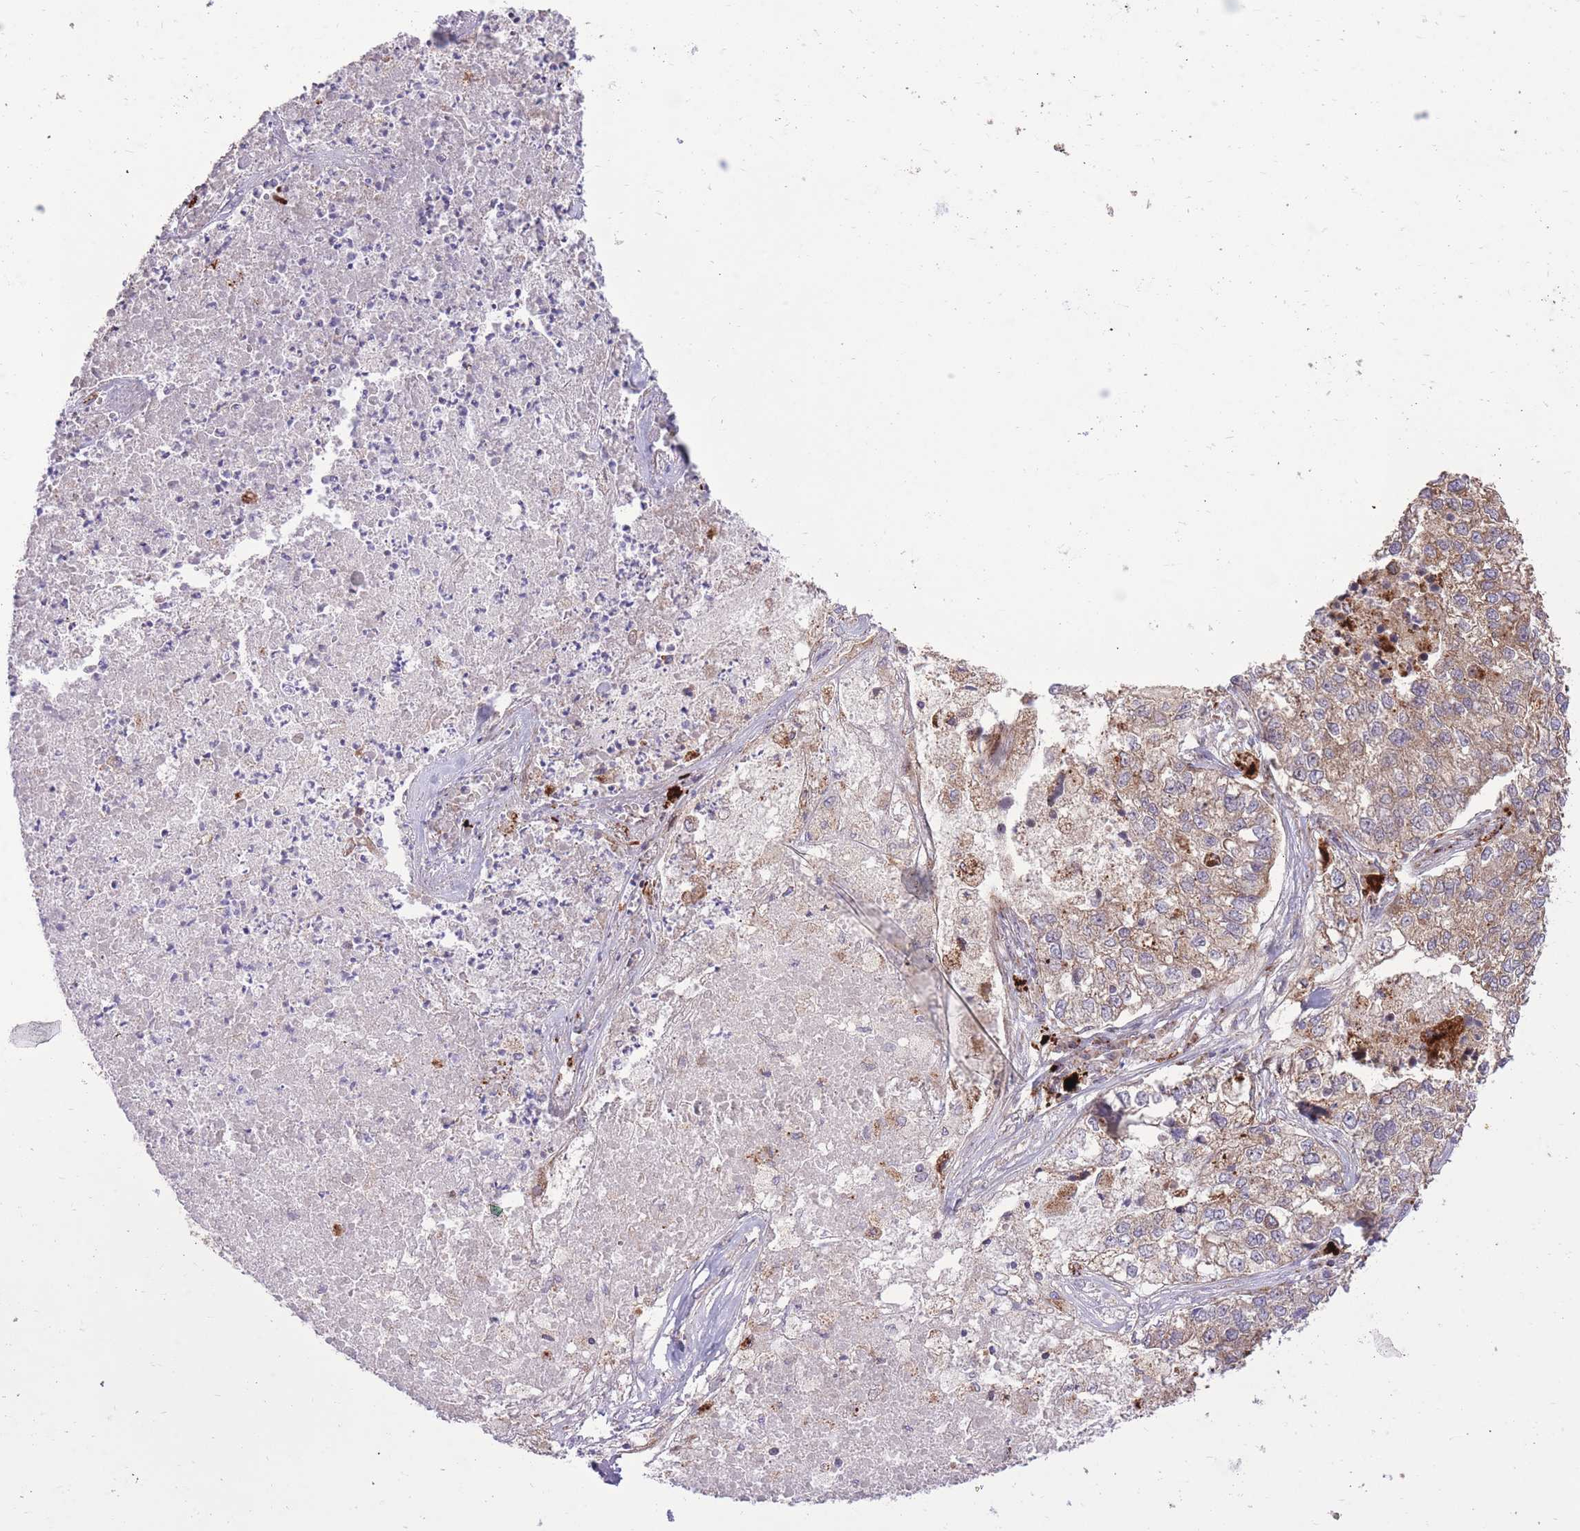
{"staining": {"intensity": "weak", "quantity": "25%-75%", "location": "cytoplasmic/membranous"}, "tissue": "lung cancer", "cell_type": "Tumor cells", "image_type": "cancer", "snomed": [{"axis": "morphology", "description": "Adenocarcinoma, NOS"}, {"axis": "topography", "description": "Lung"}], "caption": "Immunohistochemical staining of lung cancer displays weak cytoplasmic/membranous protein positivity in approximately 25%-75% of tumor cells. (DAB IHC with brightfield microscopy, high magnification).", "gene": "SLC4A4", "patient": {"sex": "male", "age": 49}}